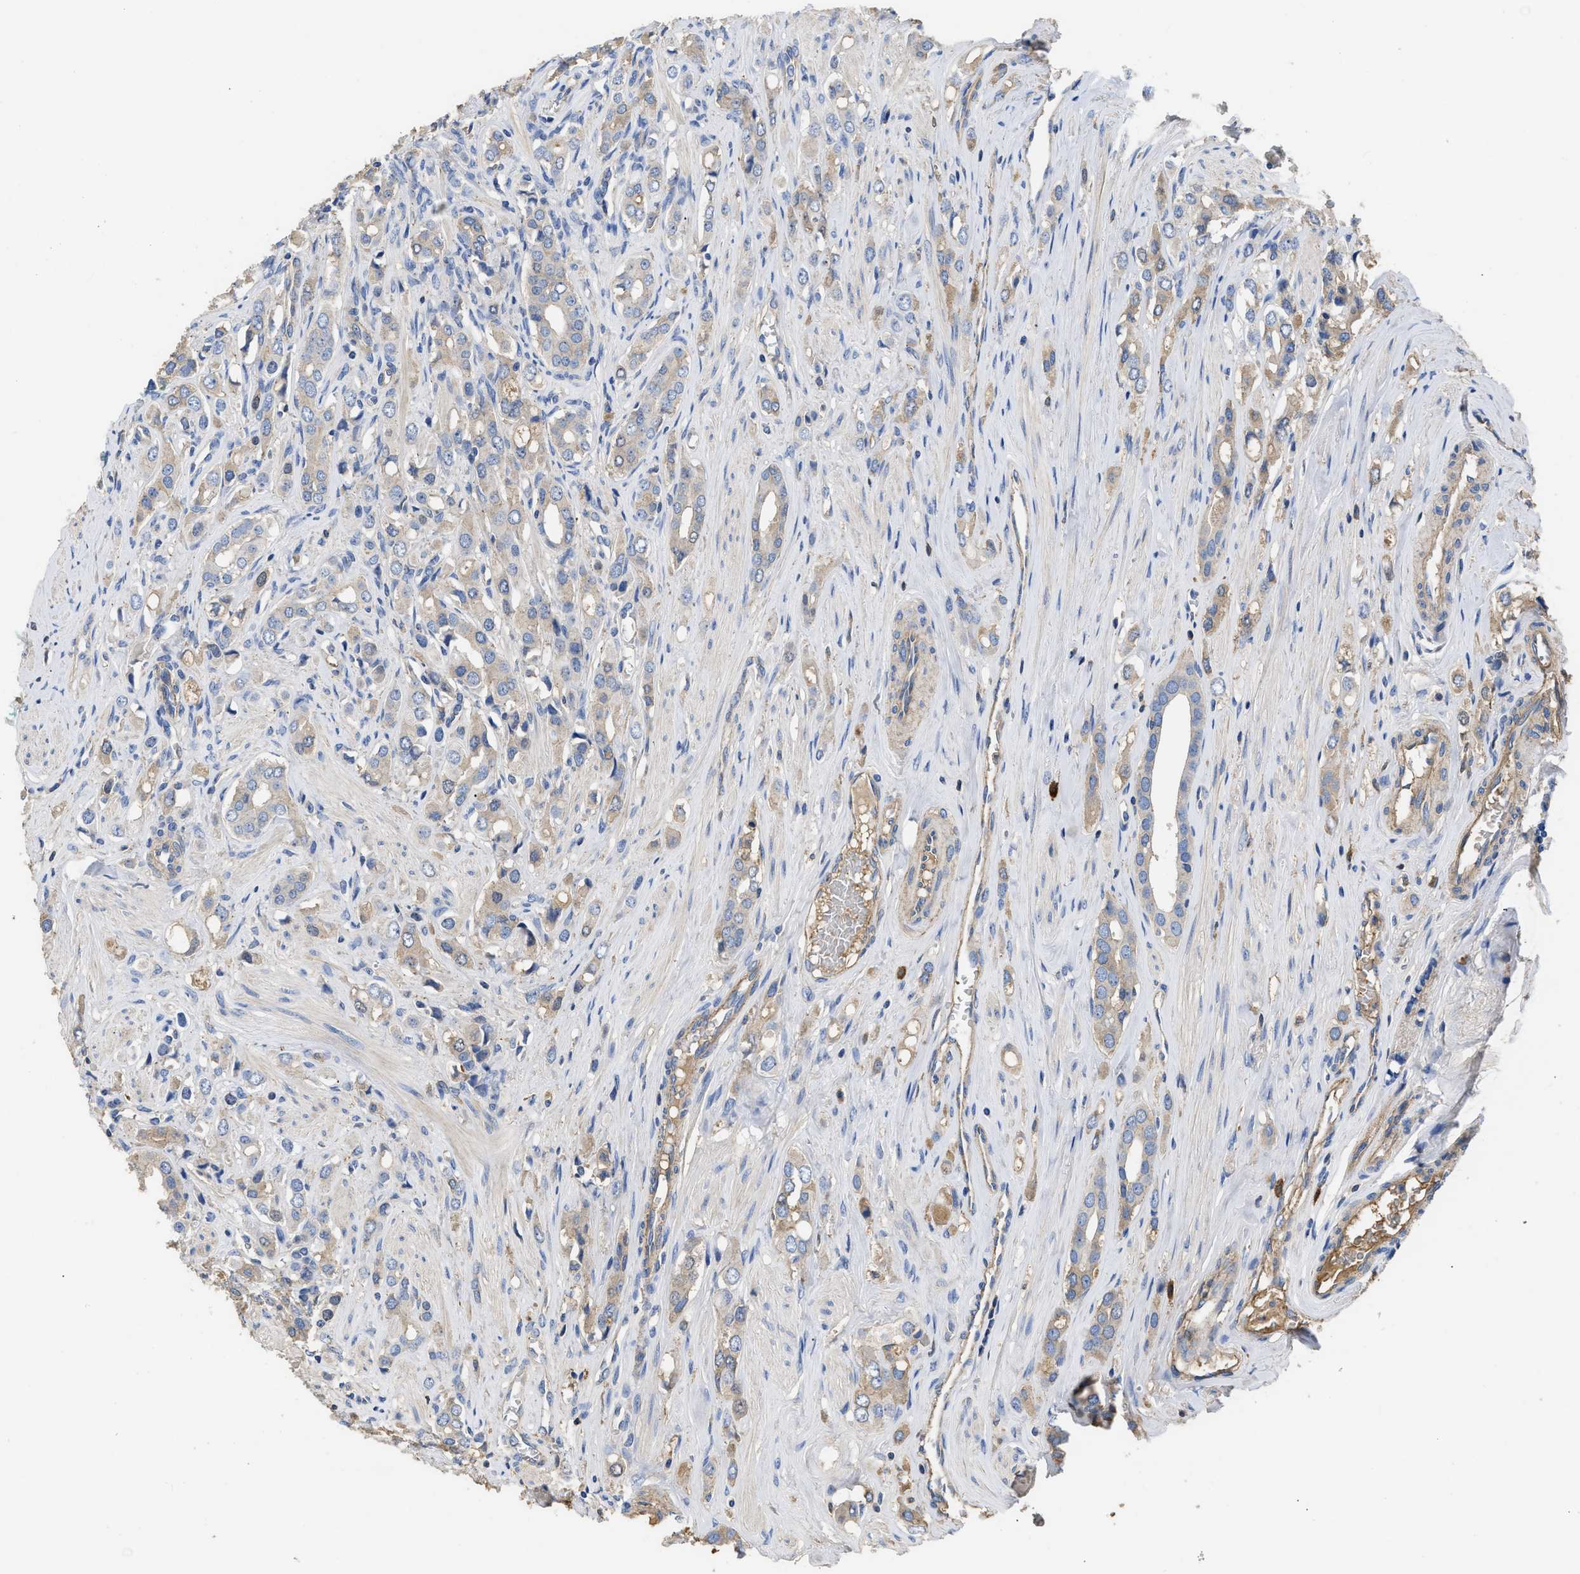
{"staining": {"intensity": "weak", "quantity": "25%-75%", "location": "cytoplasmic/membranous"}, "tissue": "prostate cancer", "cell_type": "Tumor cells", "image_type": "cancer", "snomed": [{"axis": "morphology", "description": "Adenocarcinoma, High grade"}, {"axis": "topography", "description": "Prostate"}], "caption": "Prostate adenocarcinoma (high-grade) tissue exhibits weak cytoplasmic/membranous positivity in approximately 25%-75% of tumor cells (brown staining indicates protein expression, while blue staining denotes nuclei).", "gene": "USP4", "patient": {"sex": "male", "age": 52}}